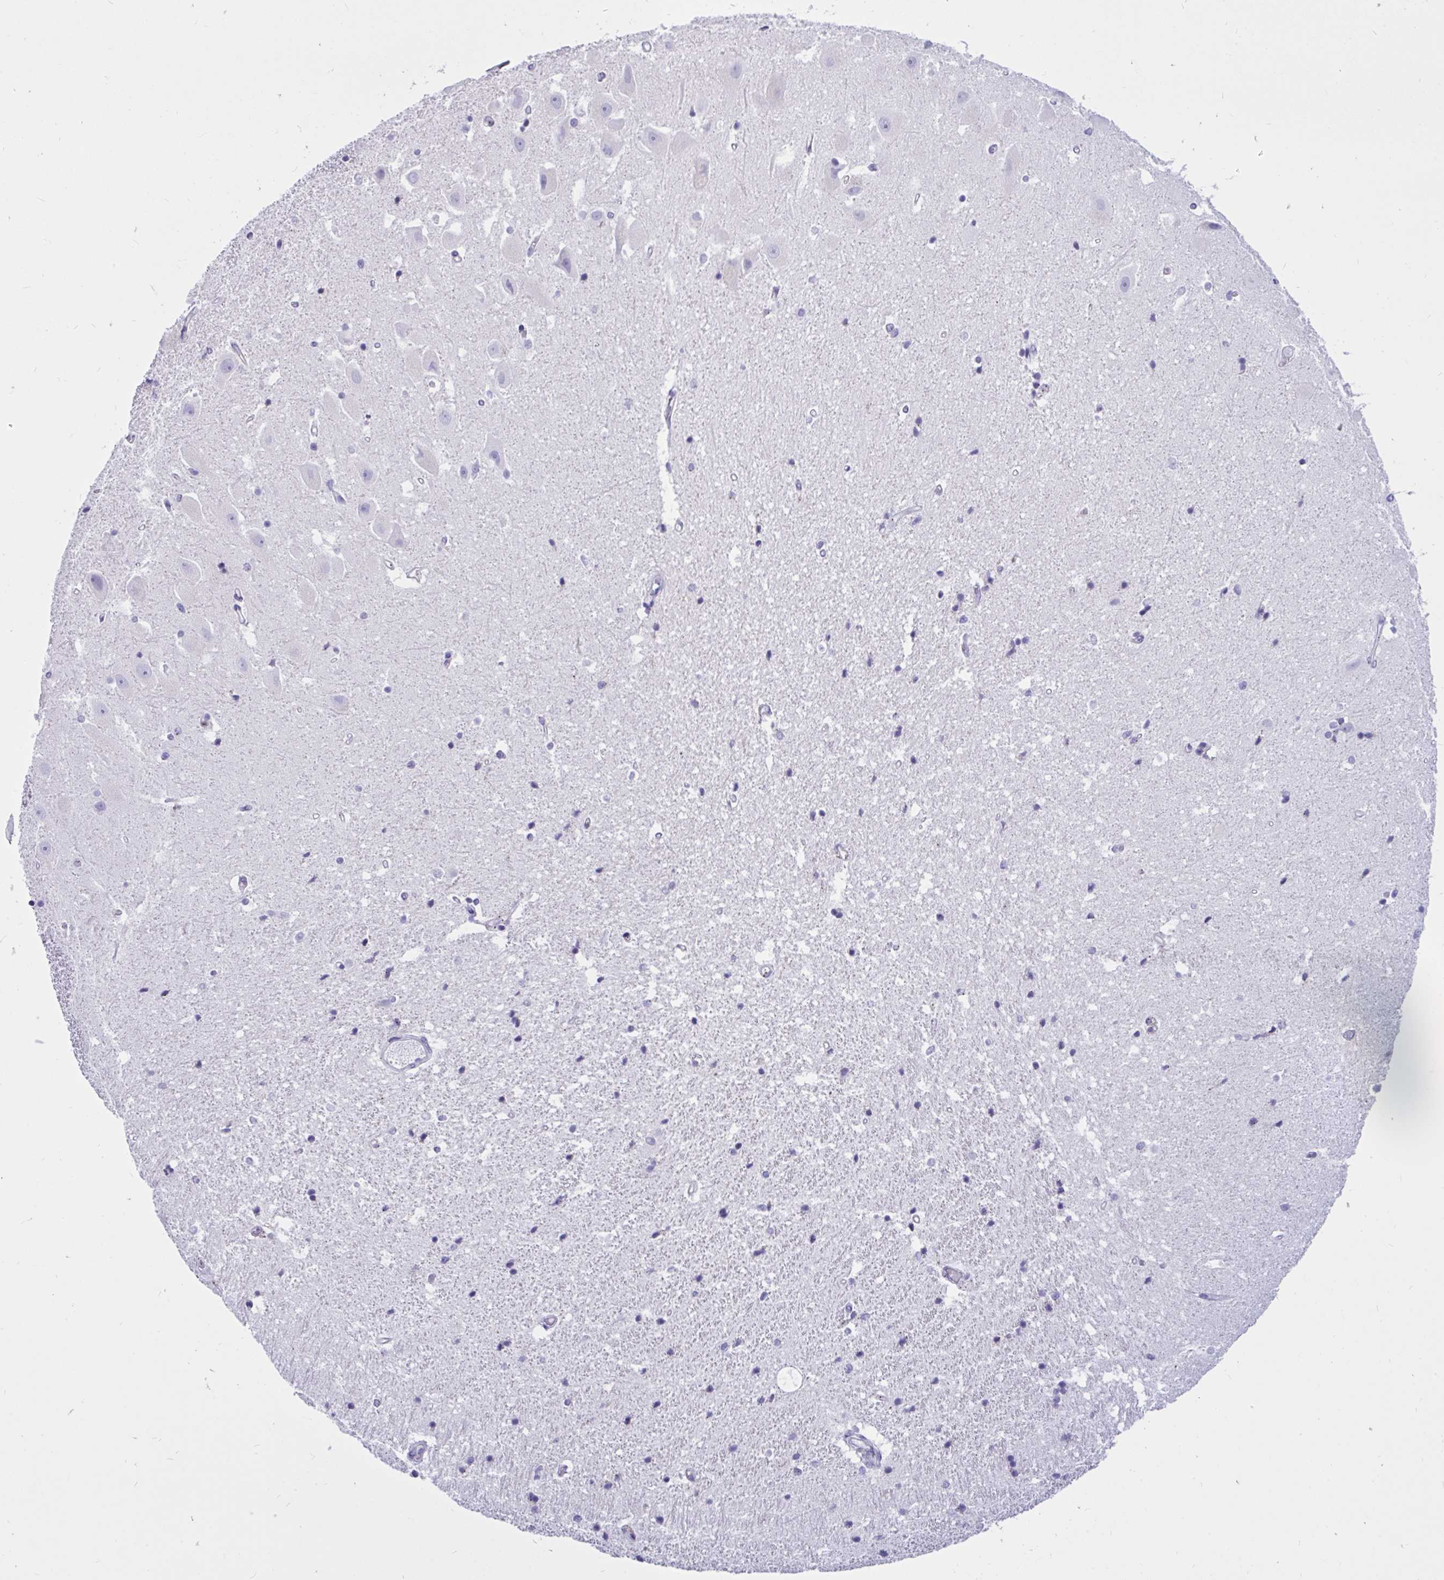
{"staining": {"intensity": "negative", "quantity": "none", "location": "none"}, "tissue": "hippocampus", "cell_type": "Glial cells", "image_type": "normal", "snomed": [{"axis": "morphology", "description": "Normal tissue, NOS"}, {"axis": "topography", "description": "Hippocampus"}], "caption": "The IHC image has no significant expression in glial cells of hippocampus.", "gene": "RNASE3", "patient": {"sex": "male", "age": 63}}